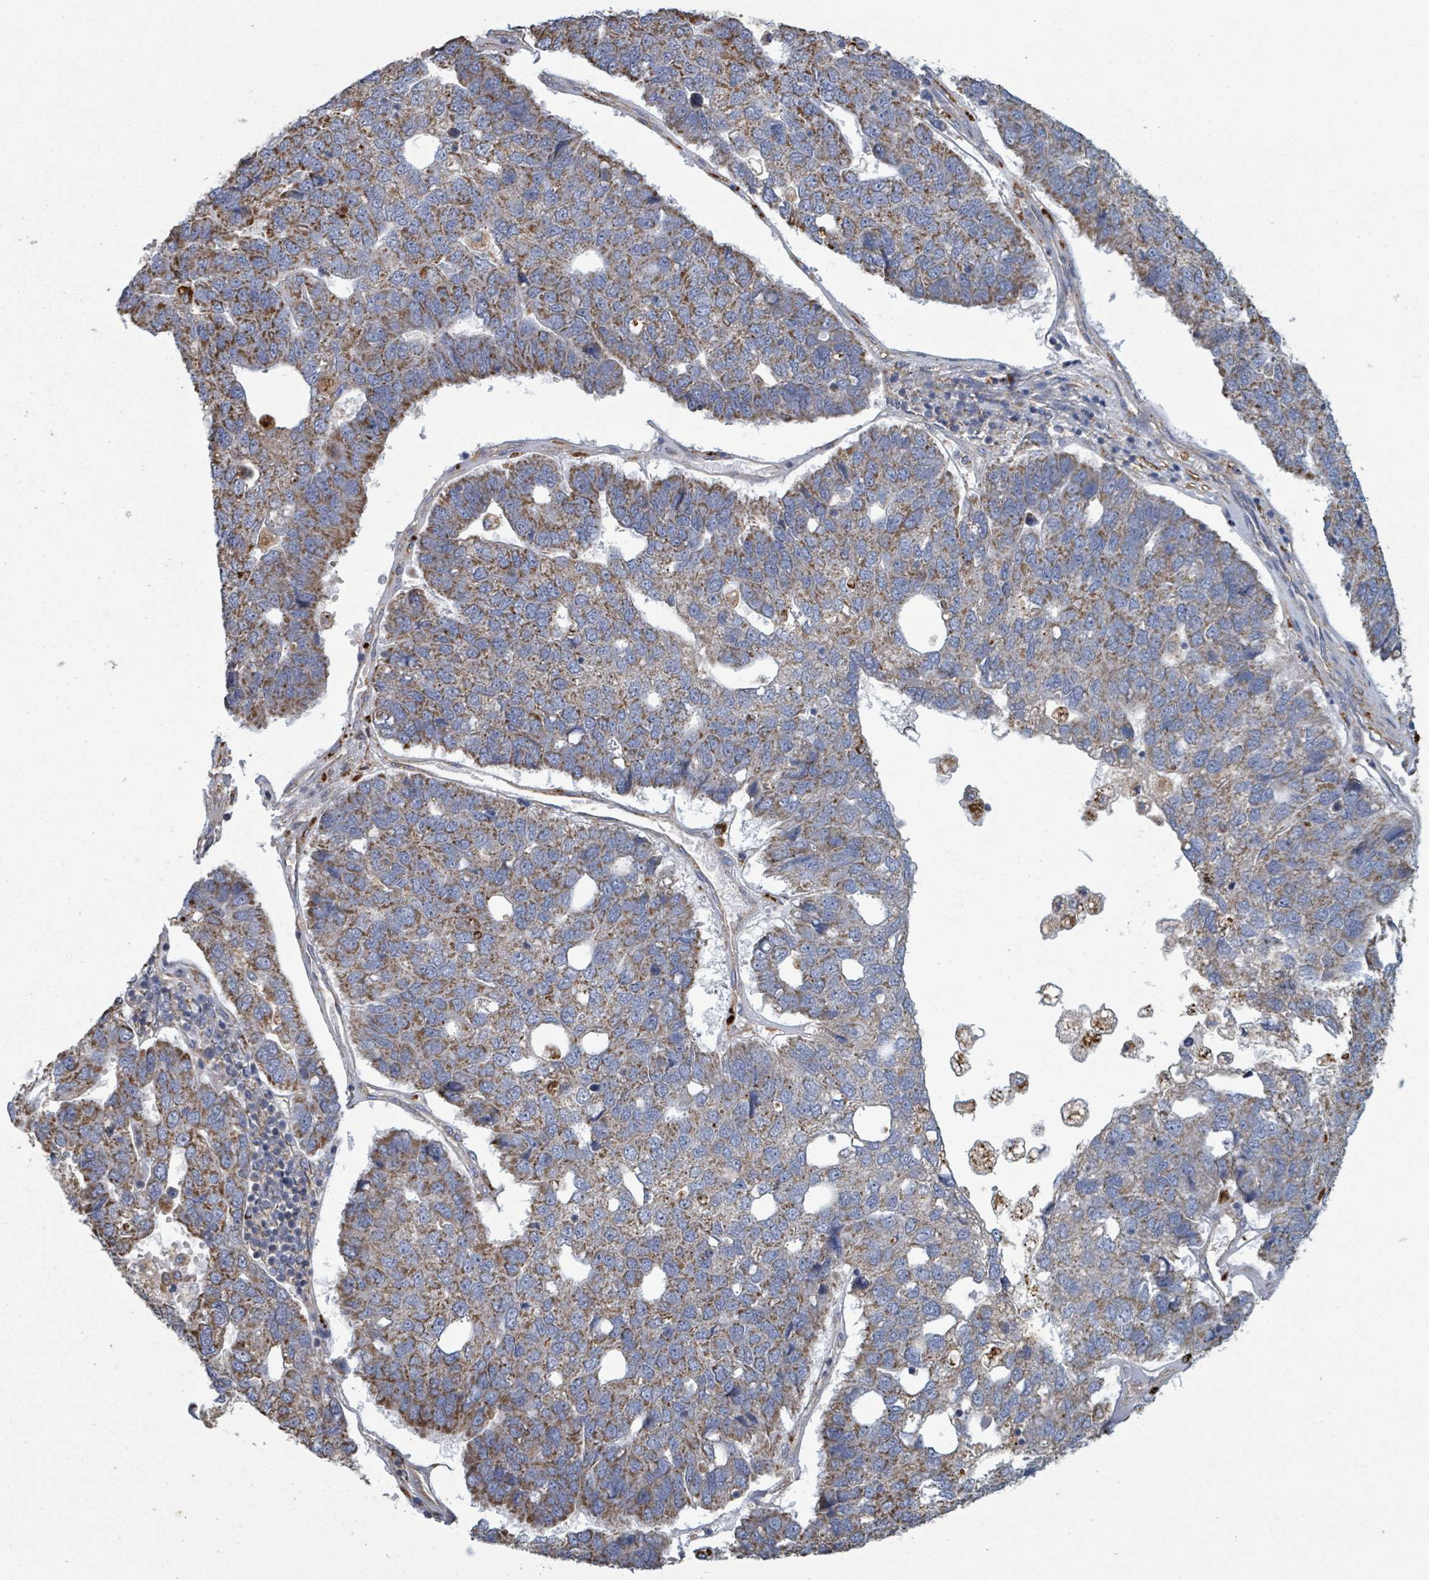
{"staining": {"intensity": "moderate", "quantity": ">75%", "location": "cytoplasmic/membranous"}, "tissue": "pancreatic cancer", "cell_type": "Tumor cells", "image_type": "cancer", "snomed": [{"axis": "morphology", "description": "Adenocarcinoma, NOS"}, {"axis": "topography", "description": "Pancreas"}], "caption": "Tumor cells display medium levels of moderate cytoplasmic/membranous expression in approximately >75% of cells in pancreatic cancer (adenocarcinoma).", "gene": "ADCK1", "patient": {"sex": "female", "age": 61}}